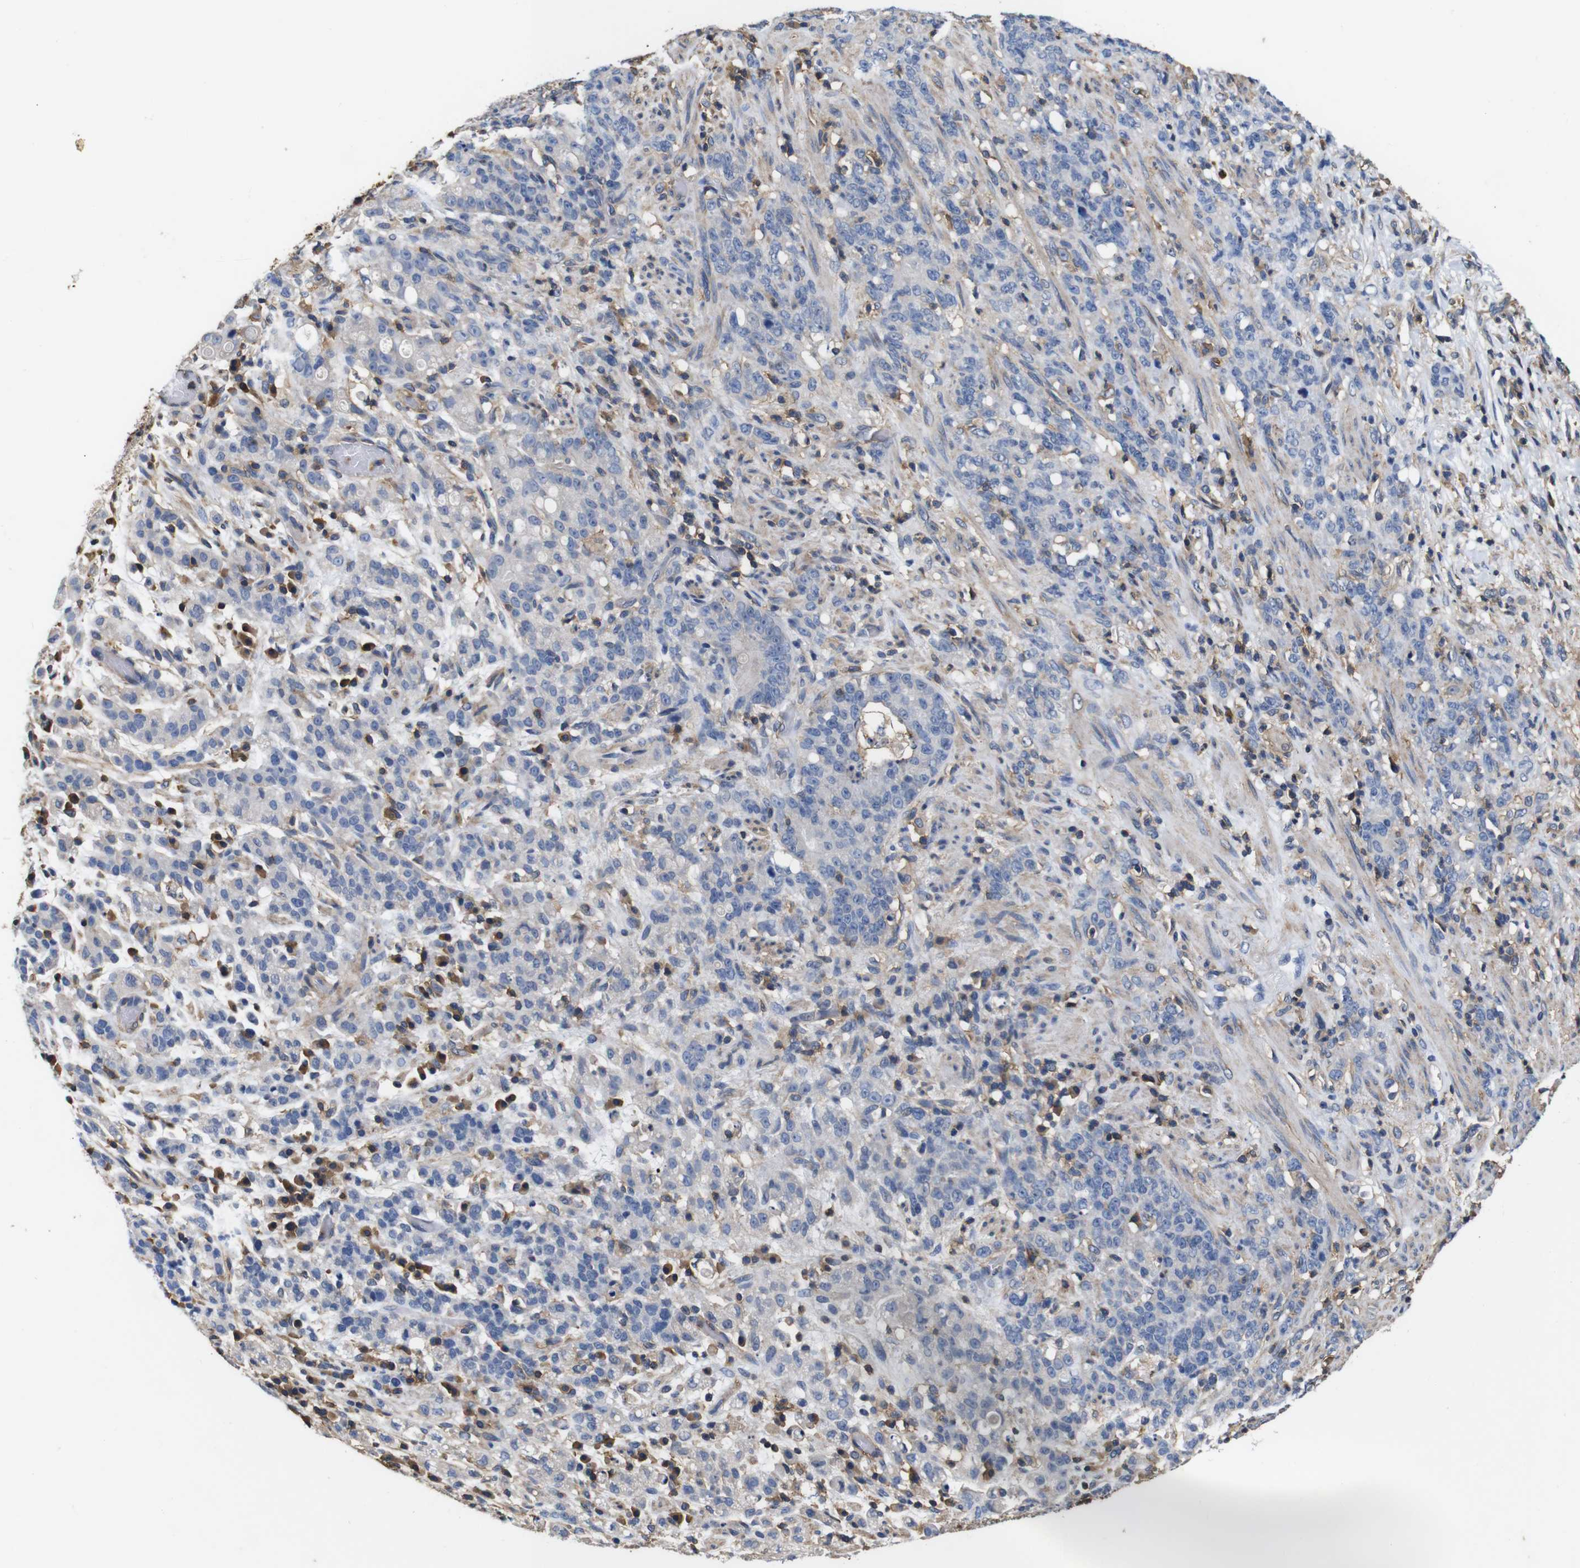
{"staining": {"intensity": "negative", "quantity": "none", "location": "none"}, "tissue": "stomach cancer", "cell_type": "Tumor cells", "image_type": "cancer", "snomed": [{"axis": "morphology", "description": "Adenocarcinoma, NOS"}, {"axis": "topography", "description": "Stomach, lower"}], "caption": "This is an immunohistochemistry (IHC) image of human stomach cancer. There is no staining in tumor cells.", "gene": "PI4KA", "patient": {"sex": "male", "age": 88}}